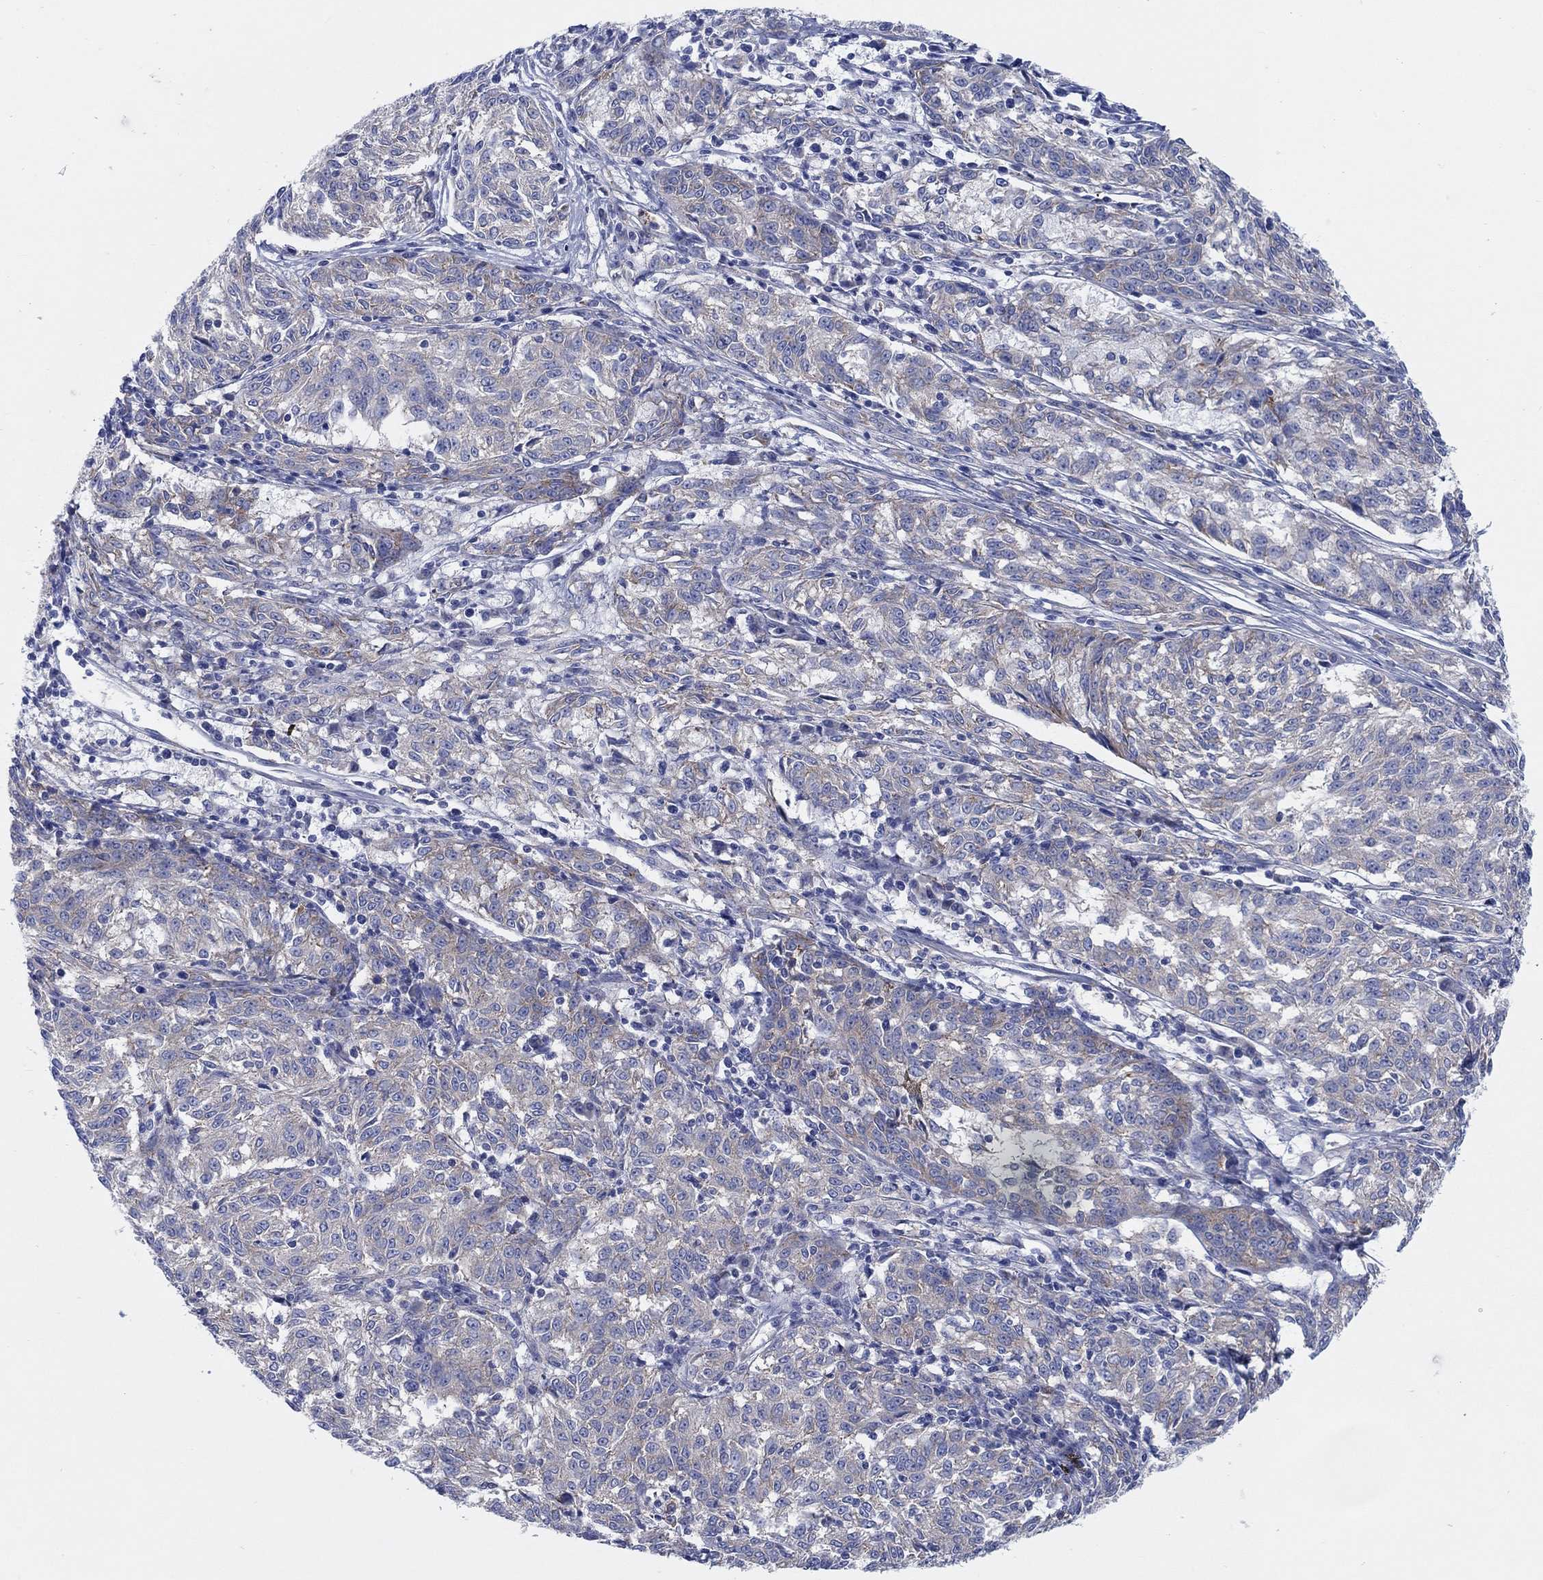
{"staining": {"intensity": "weak", "quantity": "<25%", "location": "cytoplasmic/membranous"}, "tissue": "melanoma", "cell_type": "Tumor cells", "image_type": "cancer", "snomed": [{"axis": "morphology", "description": "Malignant melanoma, NOS"}, {"axis": "topography", "description": "Skin"}], "caption": "An immunohistochemistry image of malignant melanoma is shown. There is no staining in tumor cells of malignant melanoma. (DAB (3,3'-diaminobenzidine) IHC visualized using brightfield microscopy, high magnification).", "gene": "TMEM59", "patient": {"sex": "female", "age": 72}}